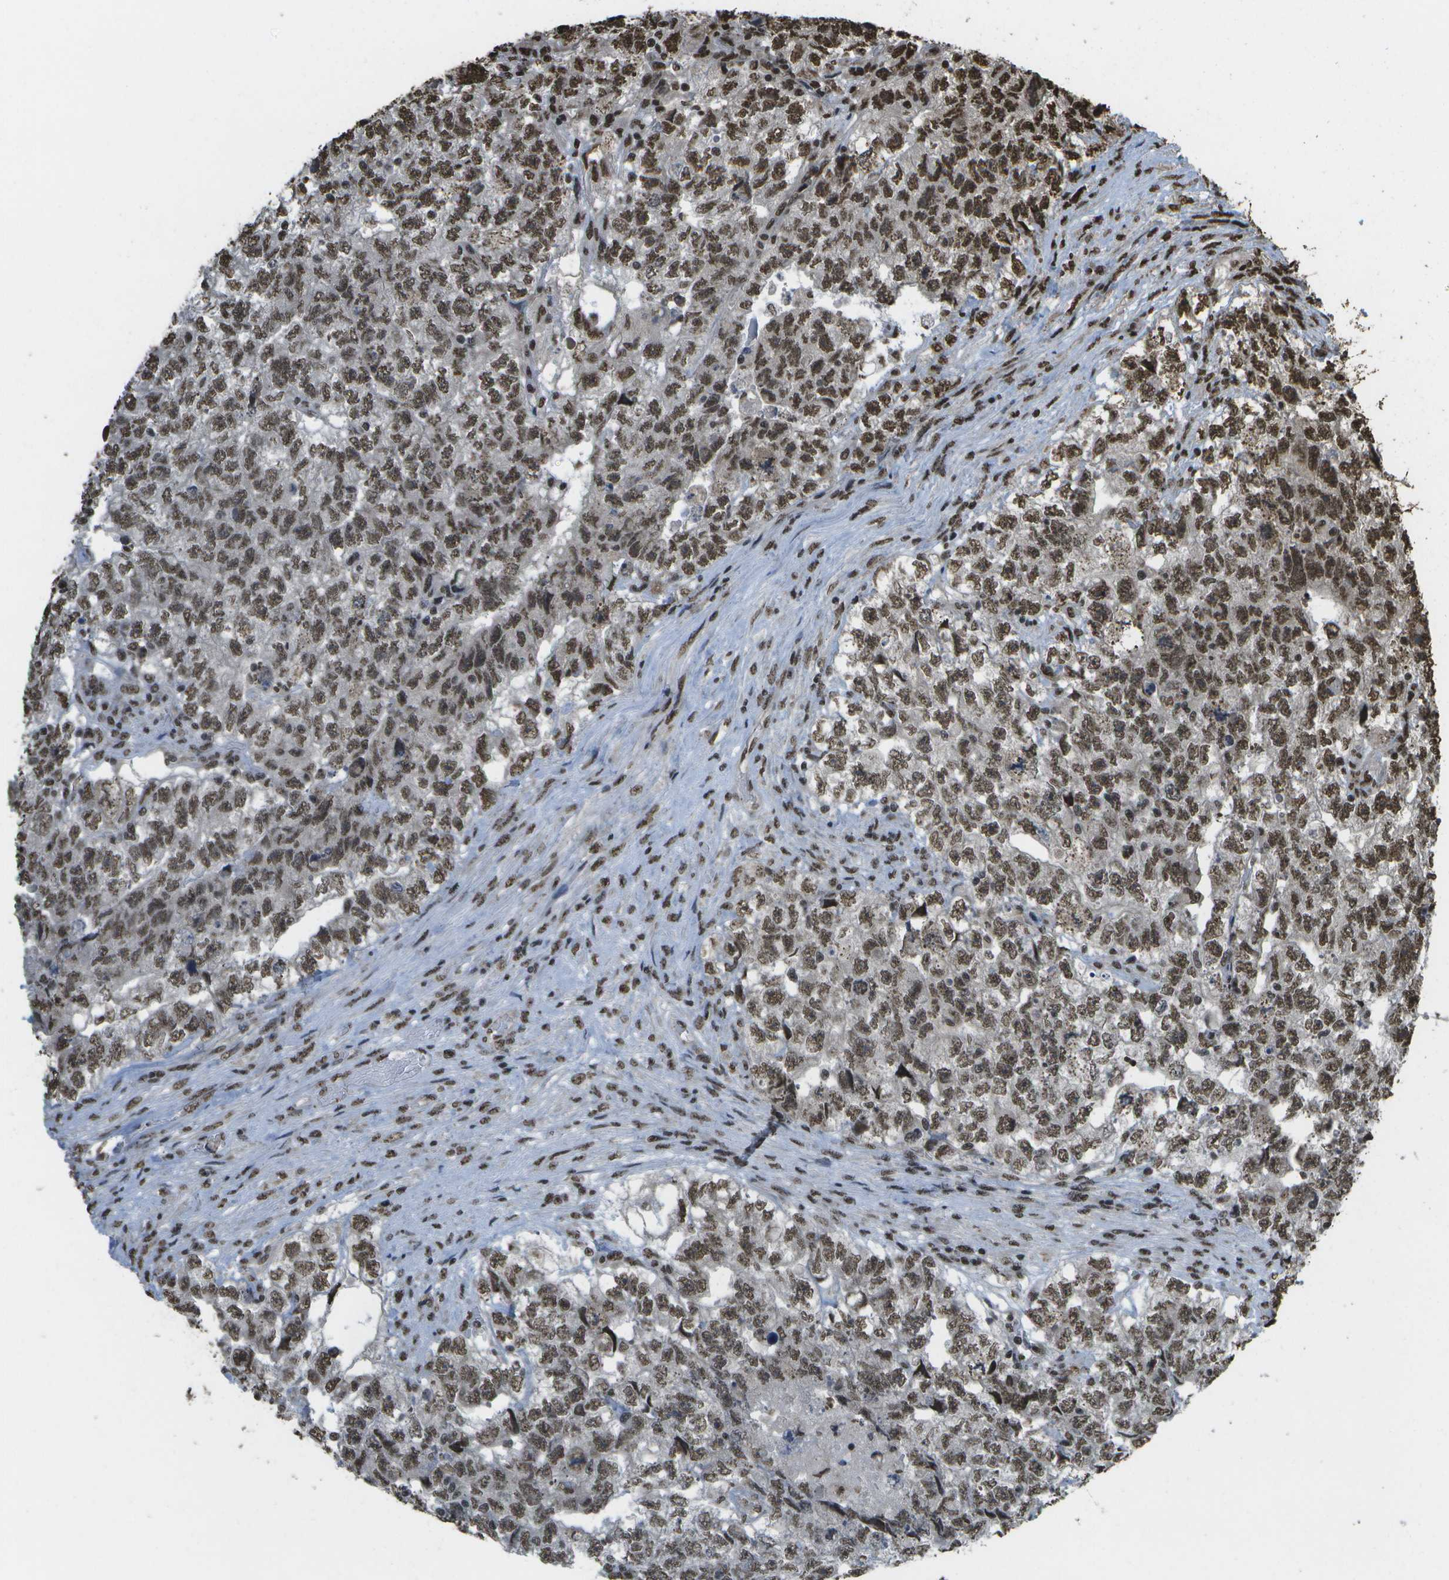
{"staining": {"intensity": "moderate", "quantity": ">75%", "location": "nuclear"}, "tissue": "testis cancer", "cell_type": "Tumor cells", "image_type": "cancer", "snomed": [{"axis": "morphology", "description": "Carcinoma, Embryonal, NOS"}, {"axis": "topography", "description": "Testis"}], "caption": "A micrograph showing moderate nuclear staining in approximately >75% of tumor cells in testis cancer (embryonal carcinoma), as visualized by brown immunohistochemical staining.", "gene": "SPEN", "patient": {"sex": "male", "age": 36}}